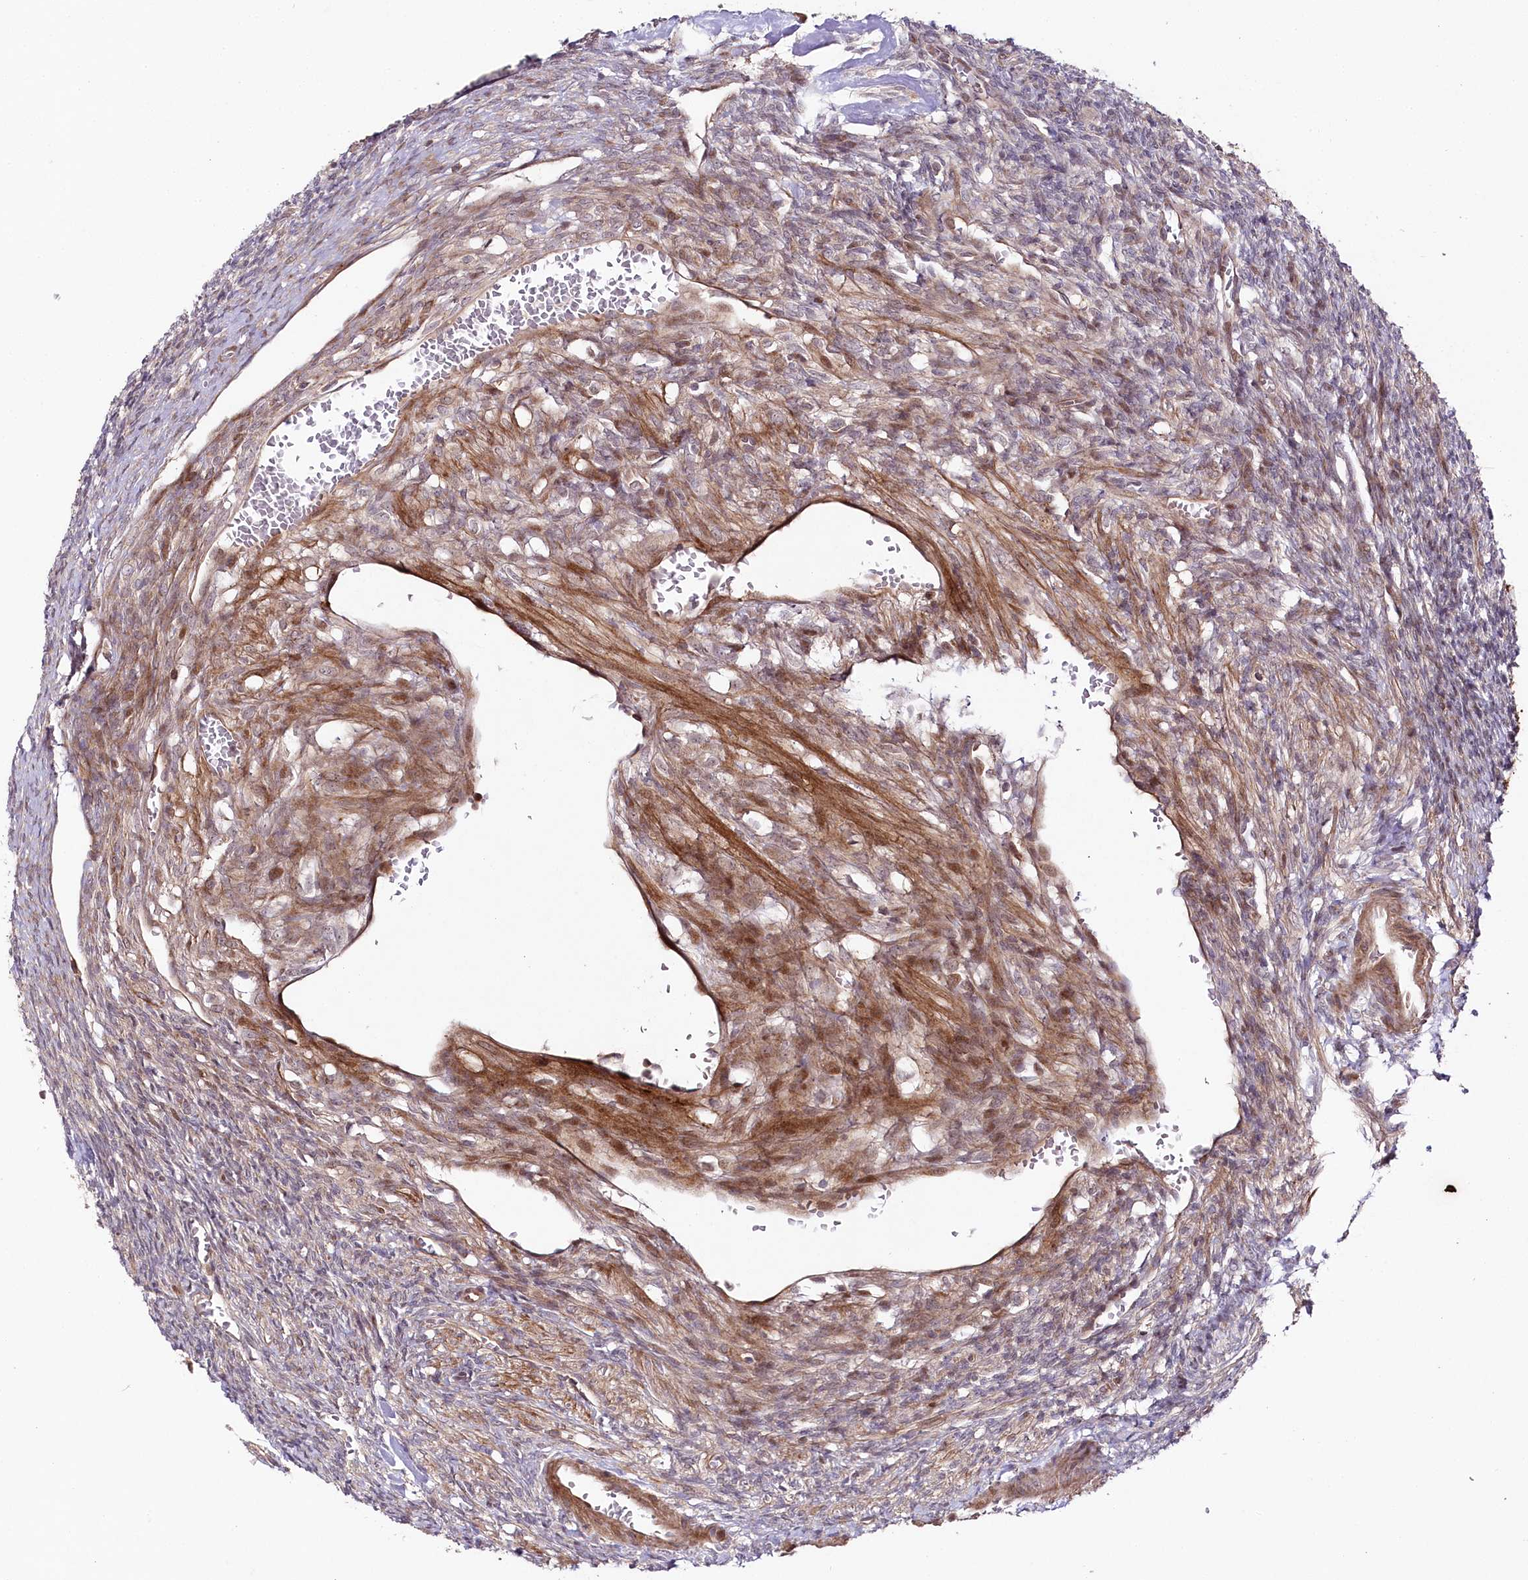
{"staining": {"intensity": "weak", "quantity": ">75%", "location": "cytoplasmic/membranous"}, "tissue": "ovary", "cell_type": "Follicle cells", "image_type": "normal", "snomed": [{"axis": "morphology", "description": "Normal tissue, NOS"}, {"axis": "topography", "description": "Ovary"}], "caption": "Protein staining reveals weak cytoplasmic/membranous expression in approximately >75% of follicle cells in unremarkable ovary.", "gene": "PHLDB1", "patient": {"sex": "female", "age": 27}}